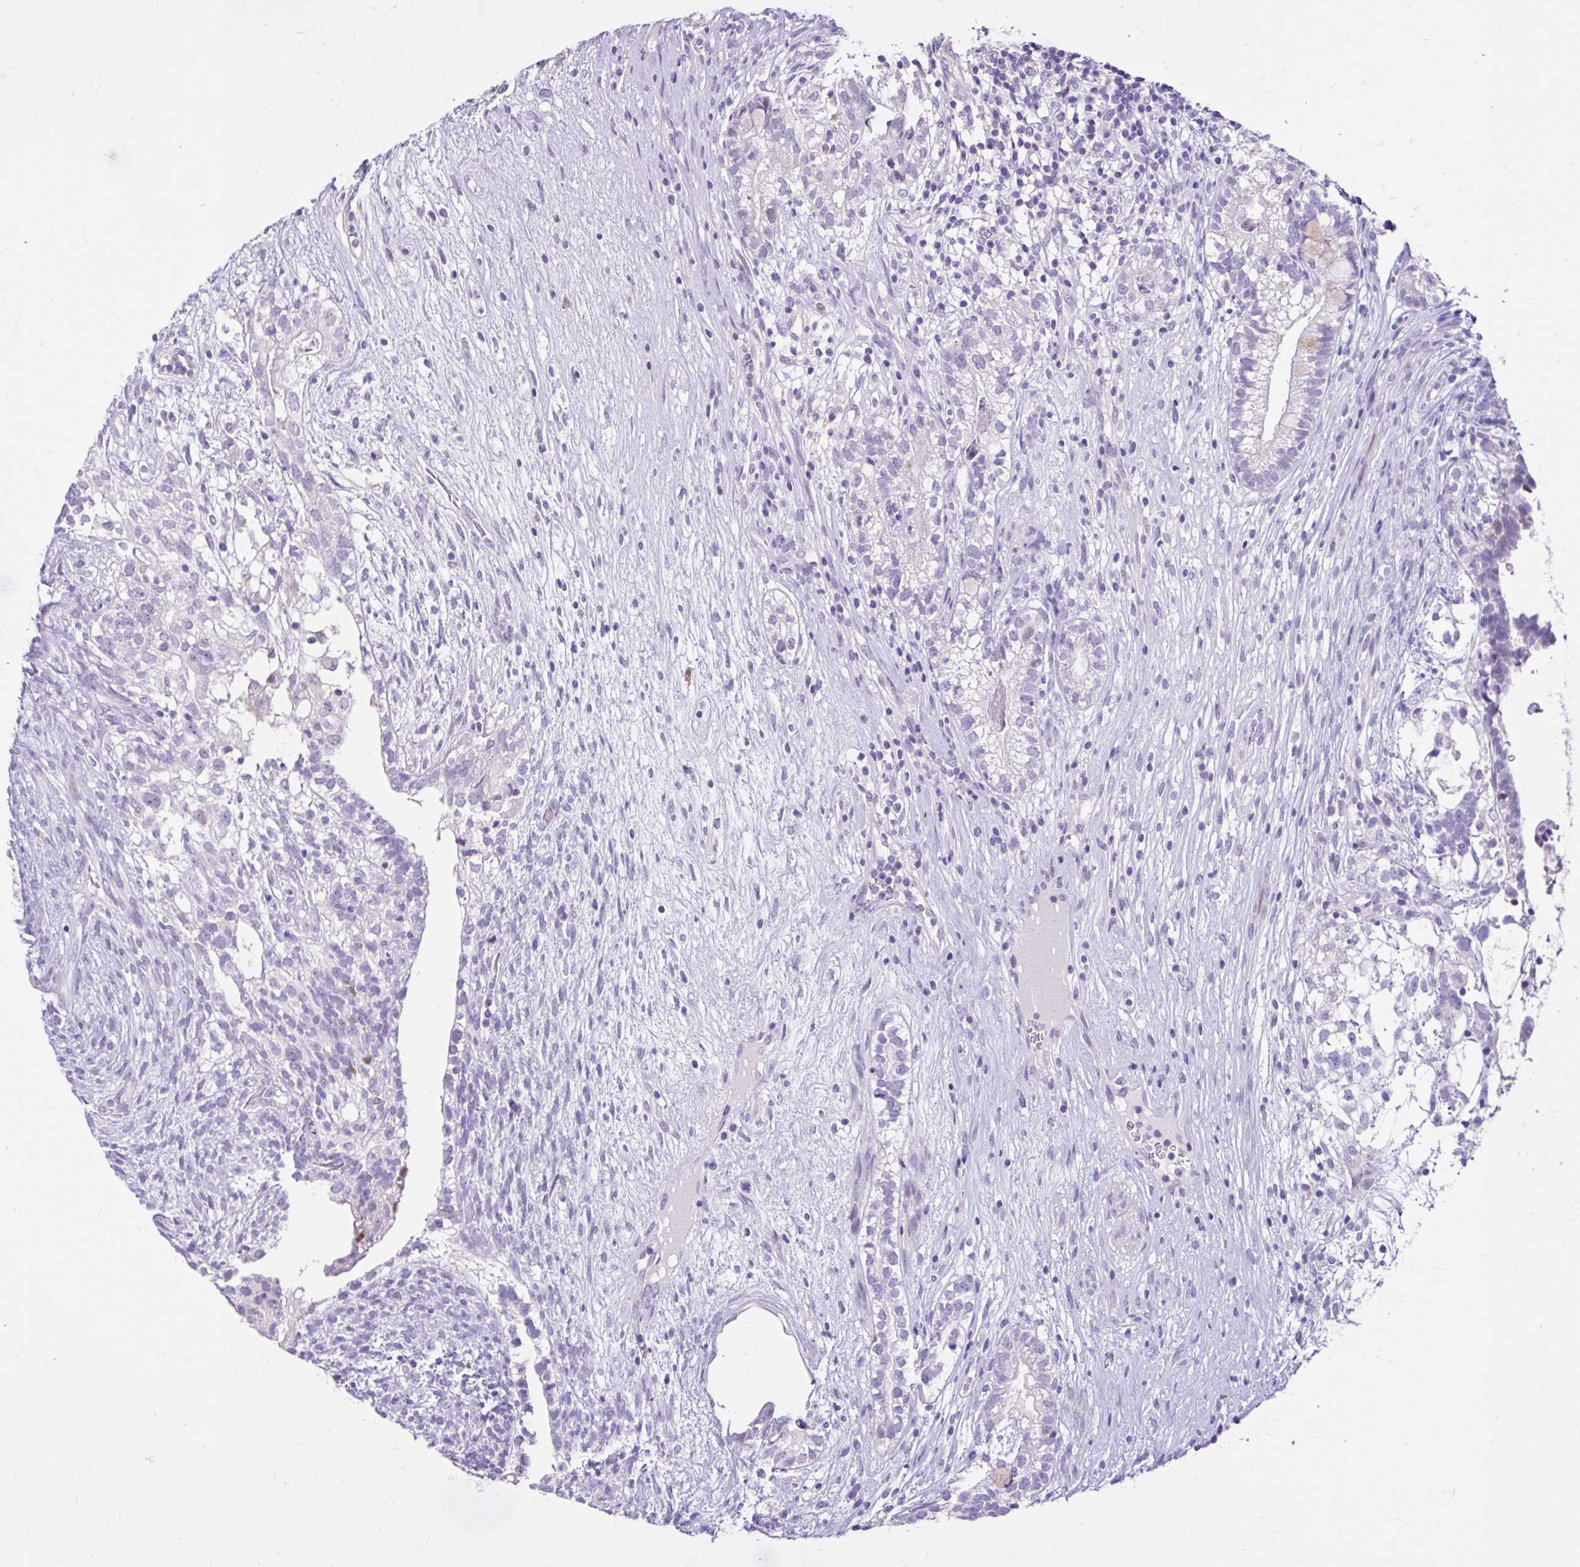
{"staining": {"intensity": "negative", "quantity": "none", "location": "none"}, "tissue": "testis cancer", "cell_type": "Tumor cells", "image_type": "cancer", "snomed": [{"axis": "morphology", "description": "Seminoma, NOS"}, {"axis": "morphology", "description": "Carcinoma, Embryonal, NOS"}, {"axis": "topography", "description": "Testis"}], "caption": "DAB immunohistochemical staining of human testis cancer exhibits no significant positivity in tumor cells. Brightfield microscopy of immunohistochemistry (IHC) stained with DAB (3,3'-diaminobenzidine) (brown) and hematoxylin (blue), captured at high magnification.", "gene": "NHLH2", "patient": {"sex": "male", "age": 41}}